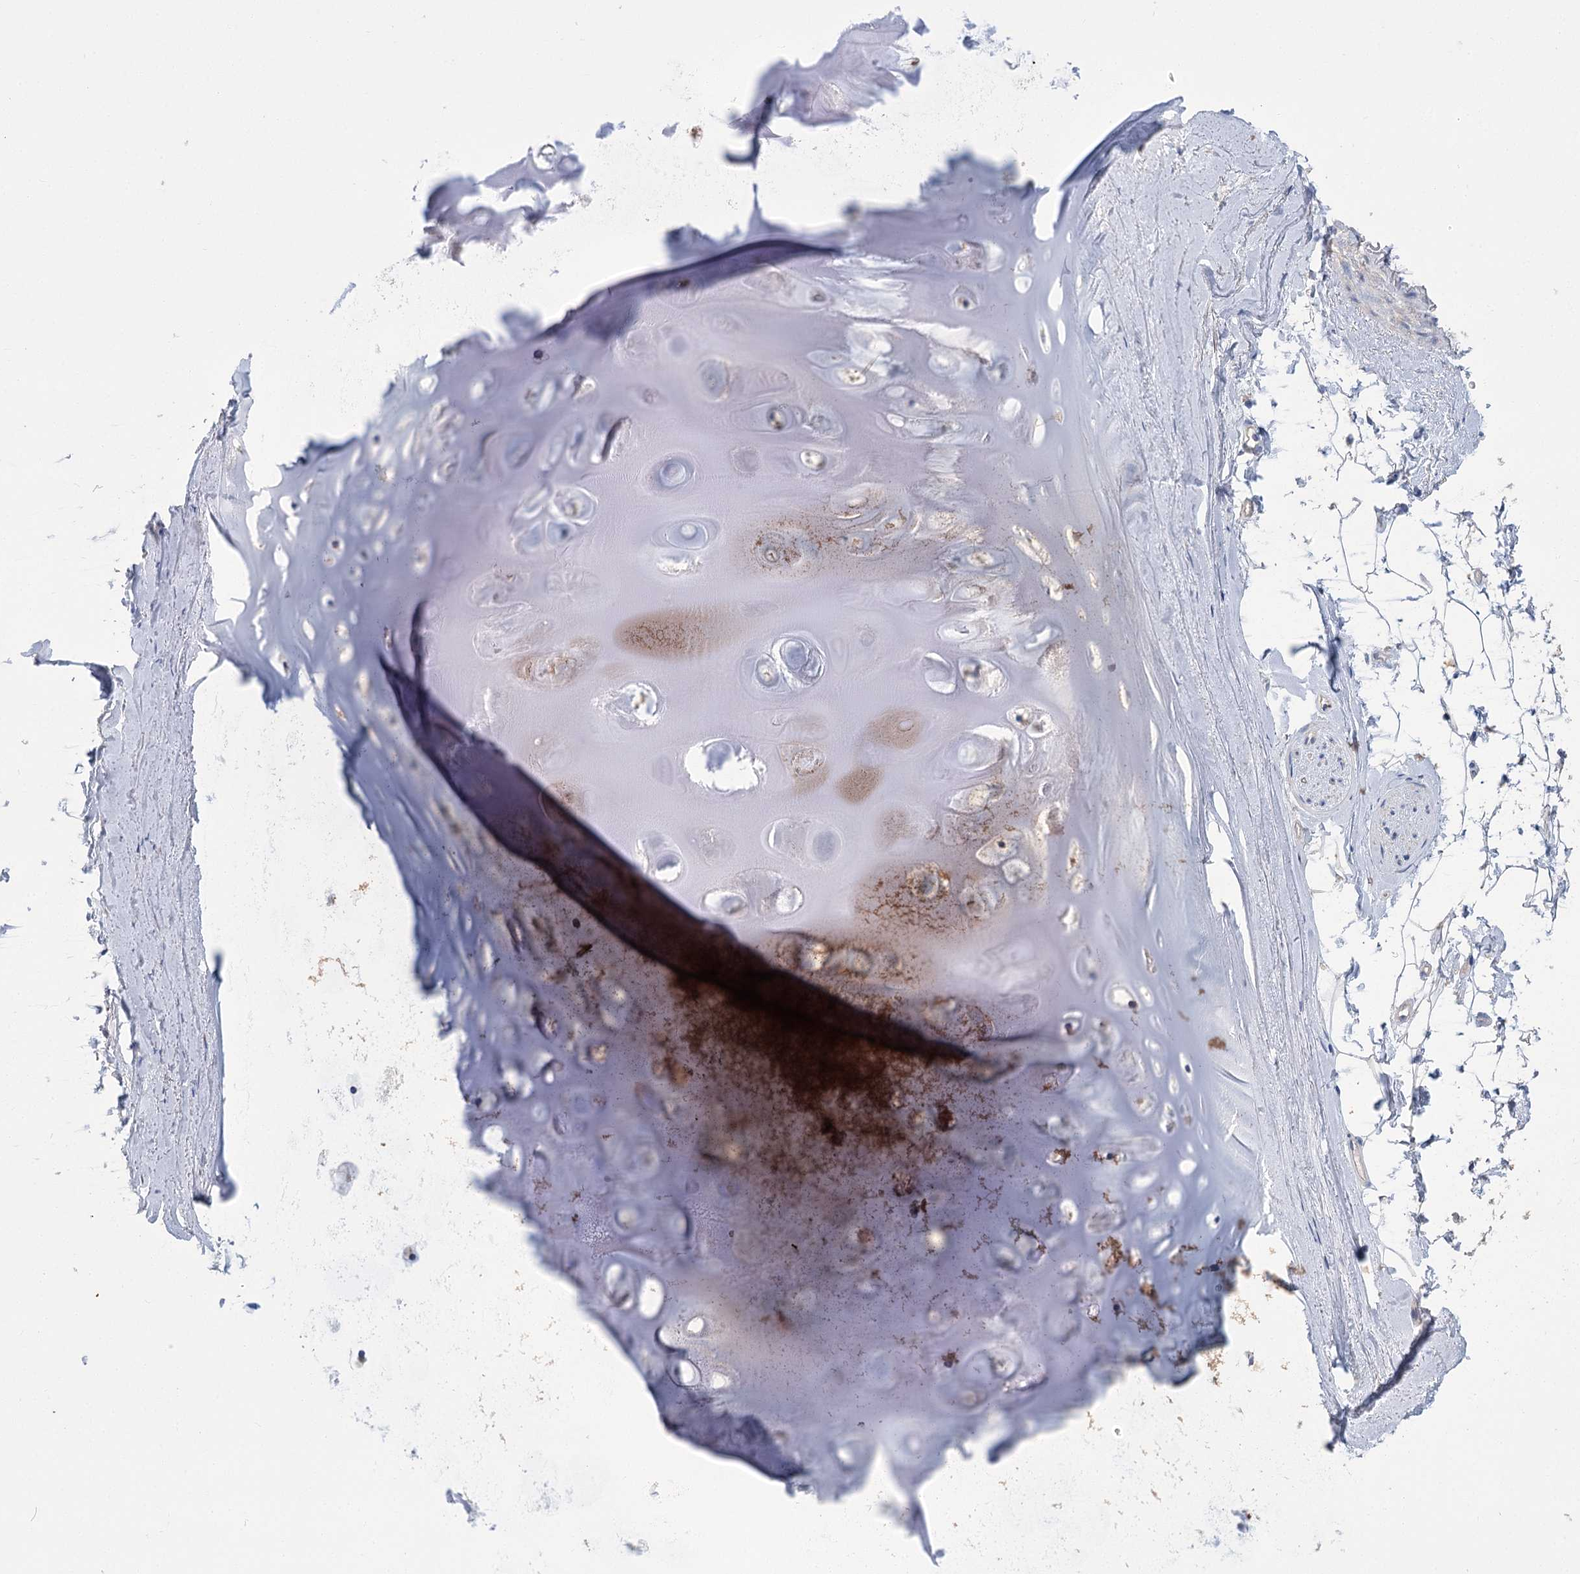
{"staining": {"intensity": "negative", "quantity": "none", "location": "none"}, "tissue": "adipose tissue", "cell_type": "Adipocytes", "image_type": "normal", "snomed": [{"axis": "morphology", "description": "Normal tissue, NOS"}, {"axis": "topography", "description": "Cartilage tissue"}, {"axis": "topography", "description": "Bronchus"}], "caption": "Unremarkable adipose tissue was stained to show a protein in brown. There is no significant expression in adipocytes.", "gene": "SLC9A3", "patient": {"sex": "female", "age": 73}}